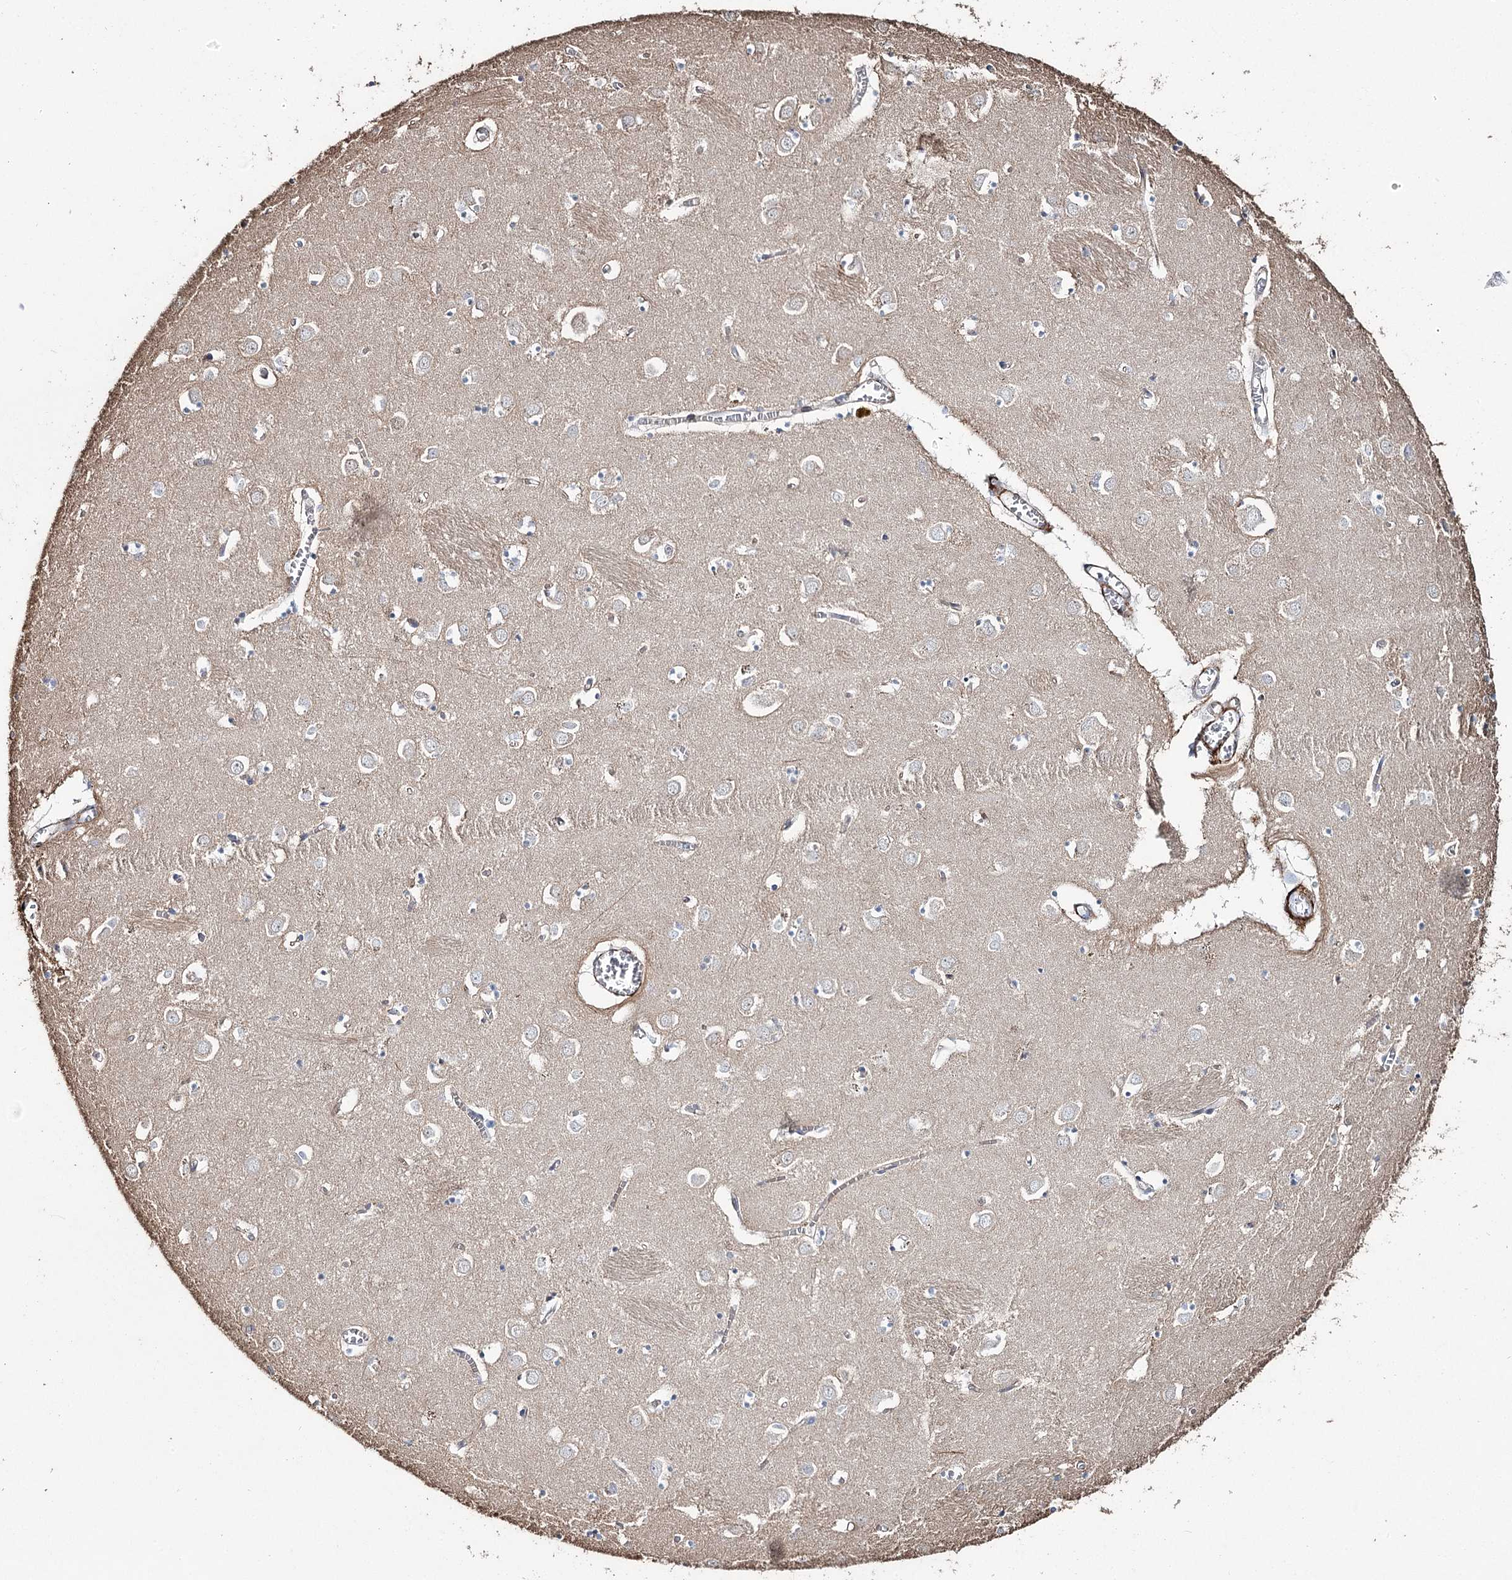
{"staining": {"intensity": "negative", "quantity": "none", "location": "none"}, "tissue": "caudate", "cell_type": "Glial cells", "image_type": "normal", "snomed": [{"axis": "morphology", "description": "Normal tissue, NOS"}, {"axis": "topography", "description": "Lateral ventricle wall"}], "caption": "This is an IHC image of benign caudate. There is no positivity in glial cells.", "gene": "SUMF1", "patient": {"sex": "male", "age": 70}}